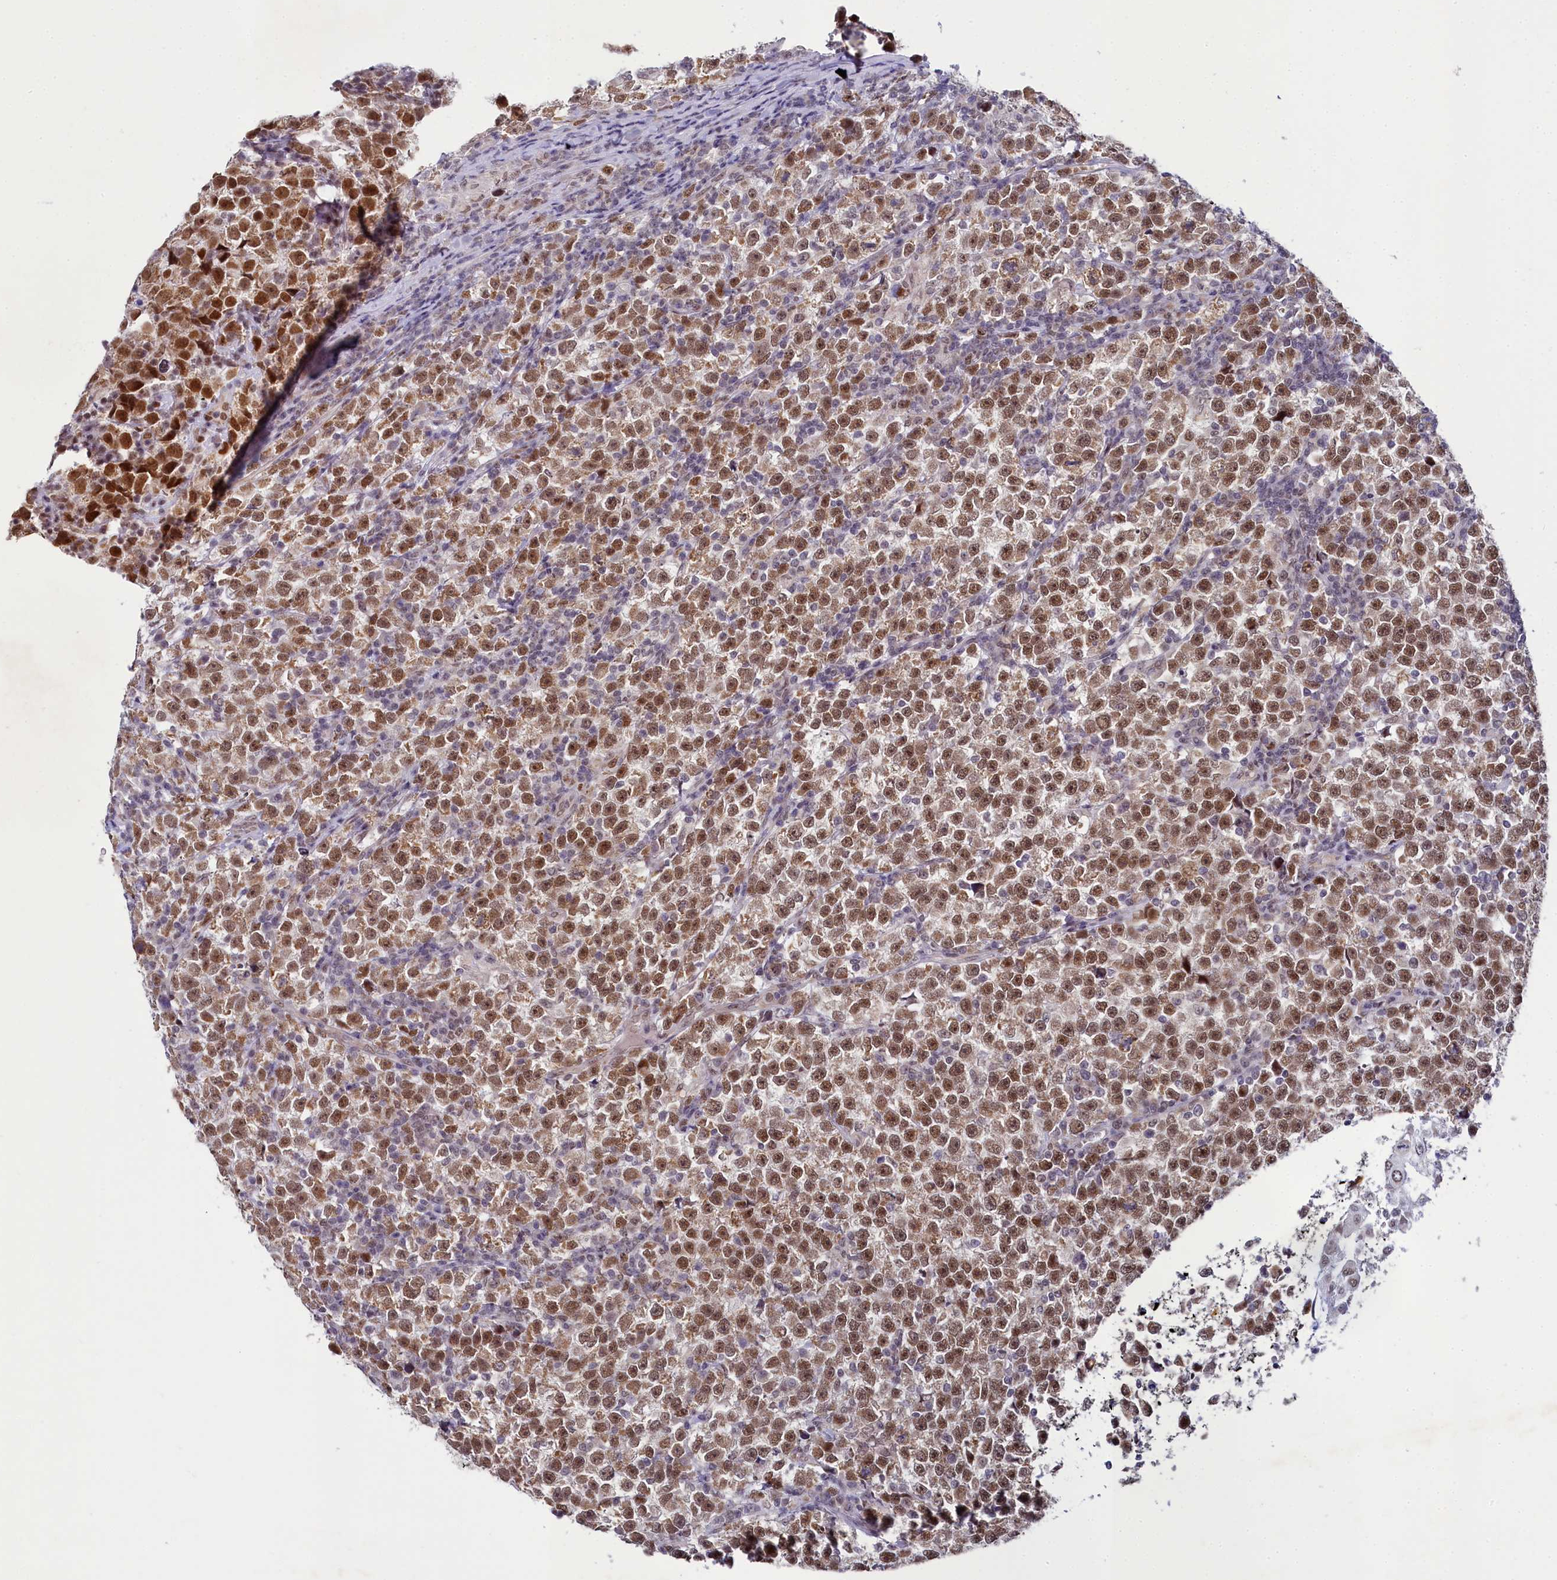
{"staining": {"intensity": "moderate", "quantity": ">75%", "location": "cytoplasmic/membranous,nuclear"}, "tissue": "testis cancer", "cell_type": "Tumor cells", "image_type": "cancer", "snomed": [{"axis": "morphology", "description": "Normal tissue, NOS"}, {"axis": "morphology", "description": "Seminoma, NOS"}, {"axis": "topography", "description": "Testis"}], "caption": "Human testis seminoma stained with a brown dye displays moderate cytoplasmic/membranous and nuclear positive expression in approximately >75% of tumor cells.", "gene": "PPHLN1", "patient": {"sex": "male", "age": 43}}